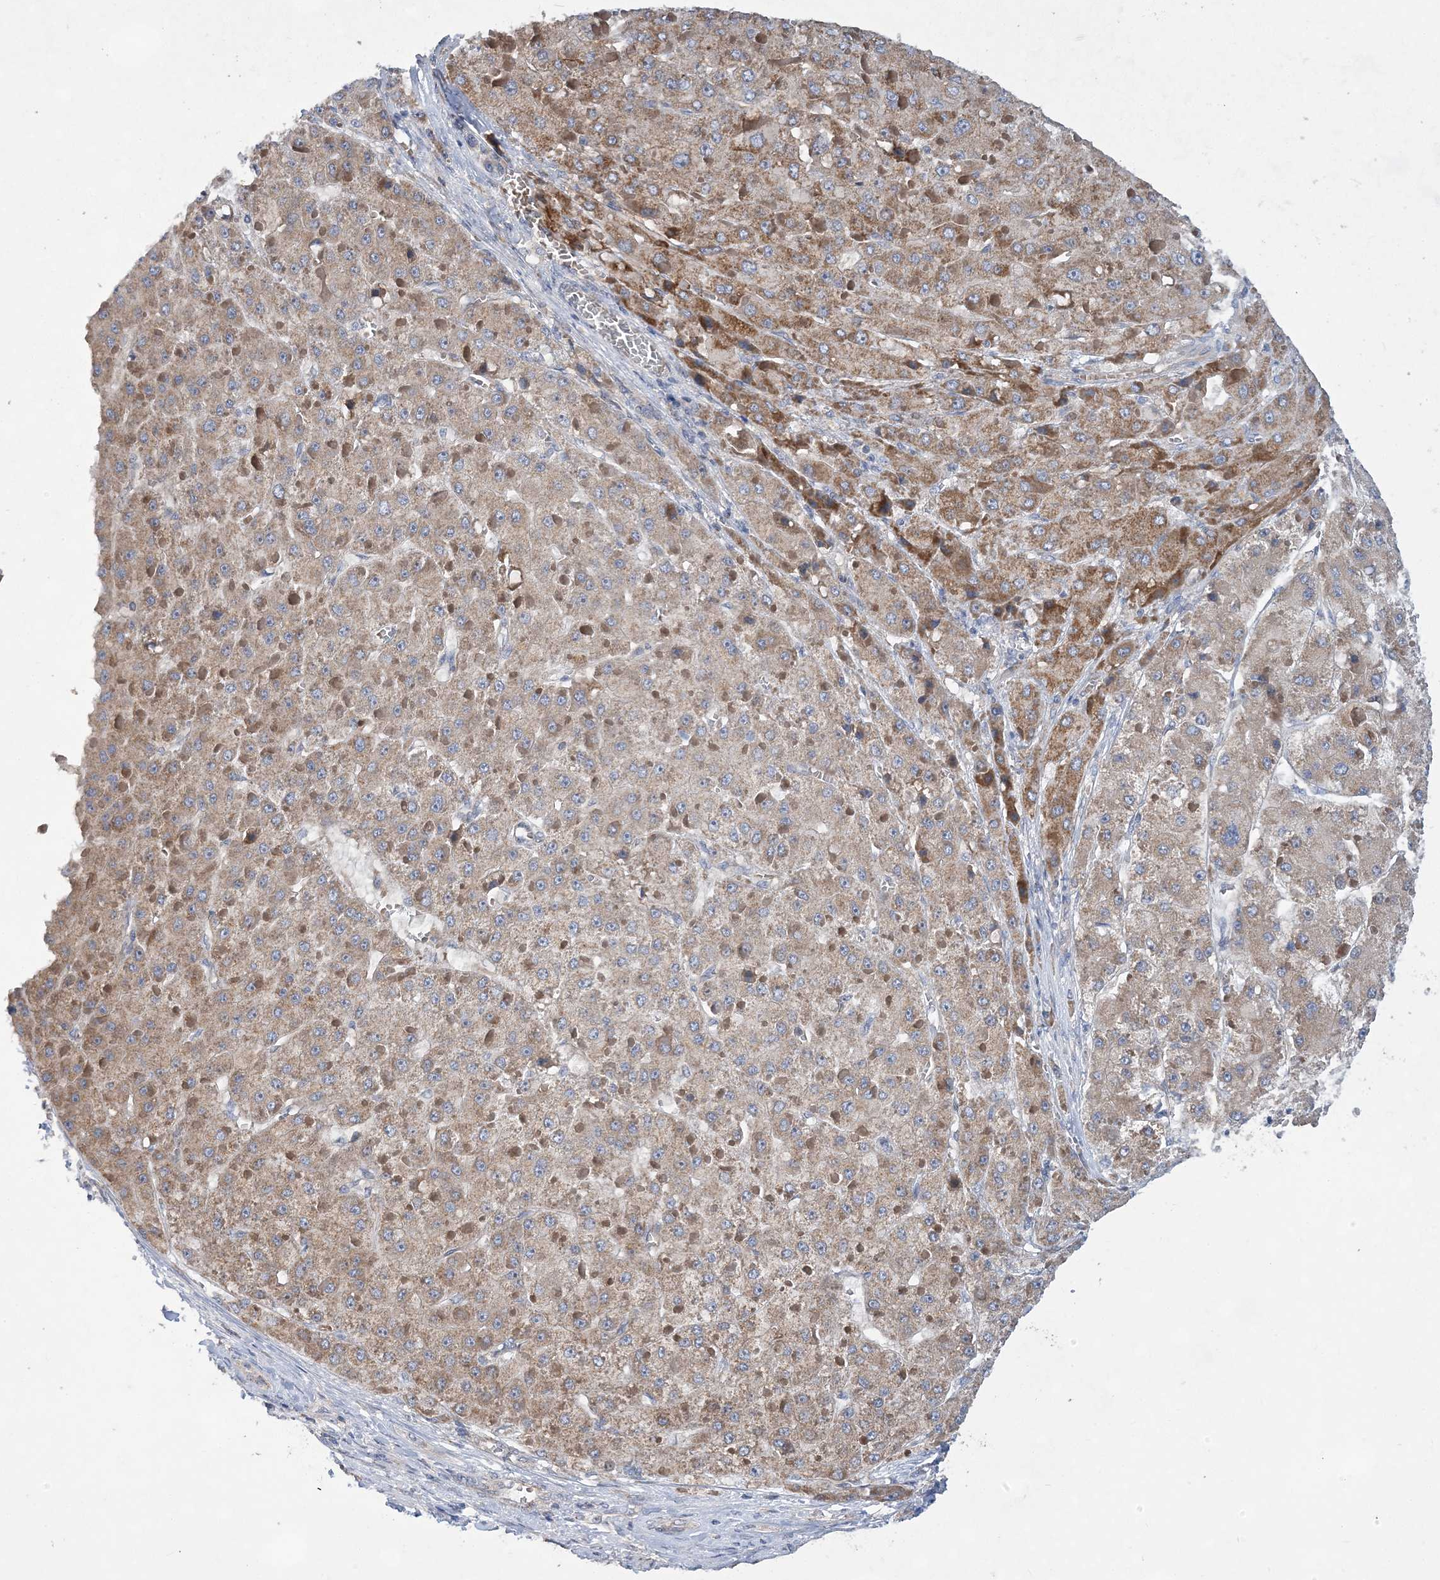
{"staining": {"intensity": "moderate", "quantity": "25%-75%", "location": "cytoplasmic/membranous"}, "tissue": "liver cancer", "cell_type": "Tumor cells", "image_type": "cancer", "snomed": [{"axis": "morphology", "description": "Carcinoma, Hepatocellular, NOS"}, {"axis": "topography", "description": "Liver"}], "caption": "Liver hepatocellular carcinoma stained for a protein (brown) displays moderate cytoplasmic/membranous positive expression in about 25%-75% of tumor cells.", "gene": "TRAPPC13", "patient": {"sex": "female", "age": 73}}